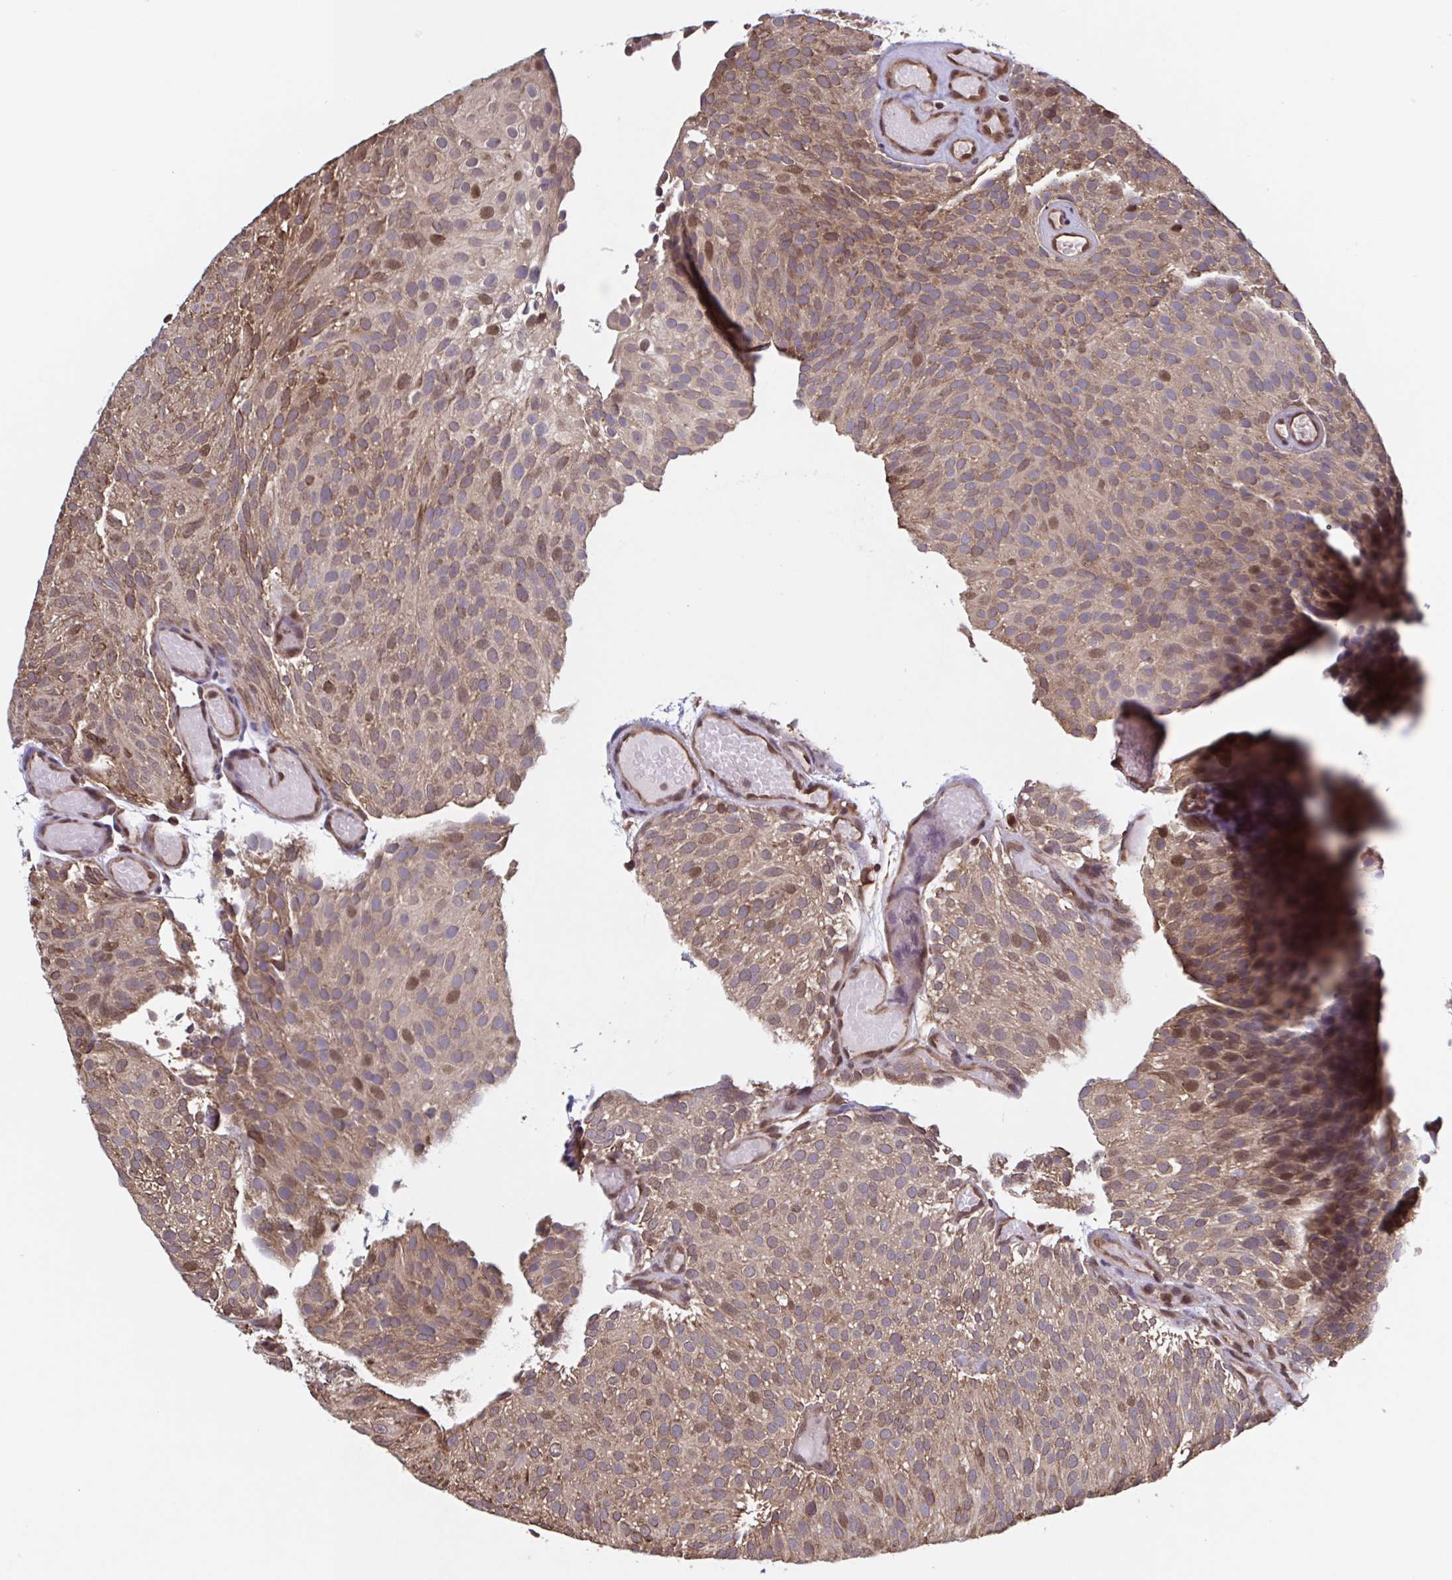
{"staining": {"intensity": "moderate", "quantity": ">75%", "location": "cytoplasmic/membranous,nuclear"}, "tissue": "urothelial cancer", "cell_type": "Tumor cells", "image_type": "cancer", "snomed": [{"axis": "morphology", "description": "Urothelial carcinoma, Low grade"}, {"axis": "topography", "description": "Urinary bladder"}], "caption": "Brown immunohistochemical staining in urothelial cancer reveals moderate cytoplasmic/membranous and nuclear expression in about >75% of tumor cells.", "gene": "SEC63", "patient": {"sex": "male", "age": 78}}